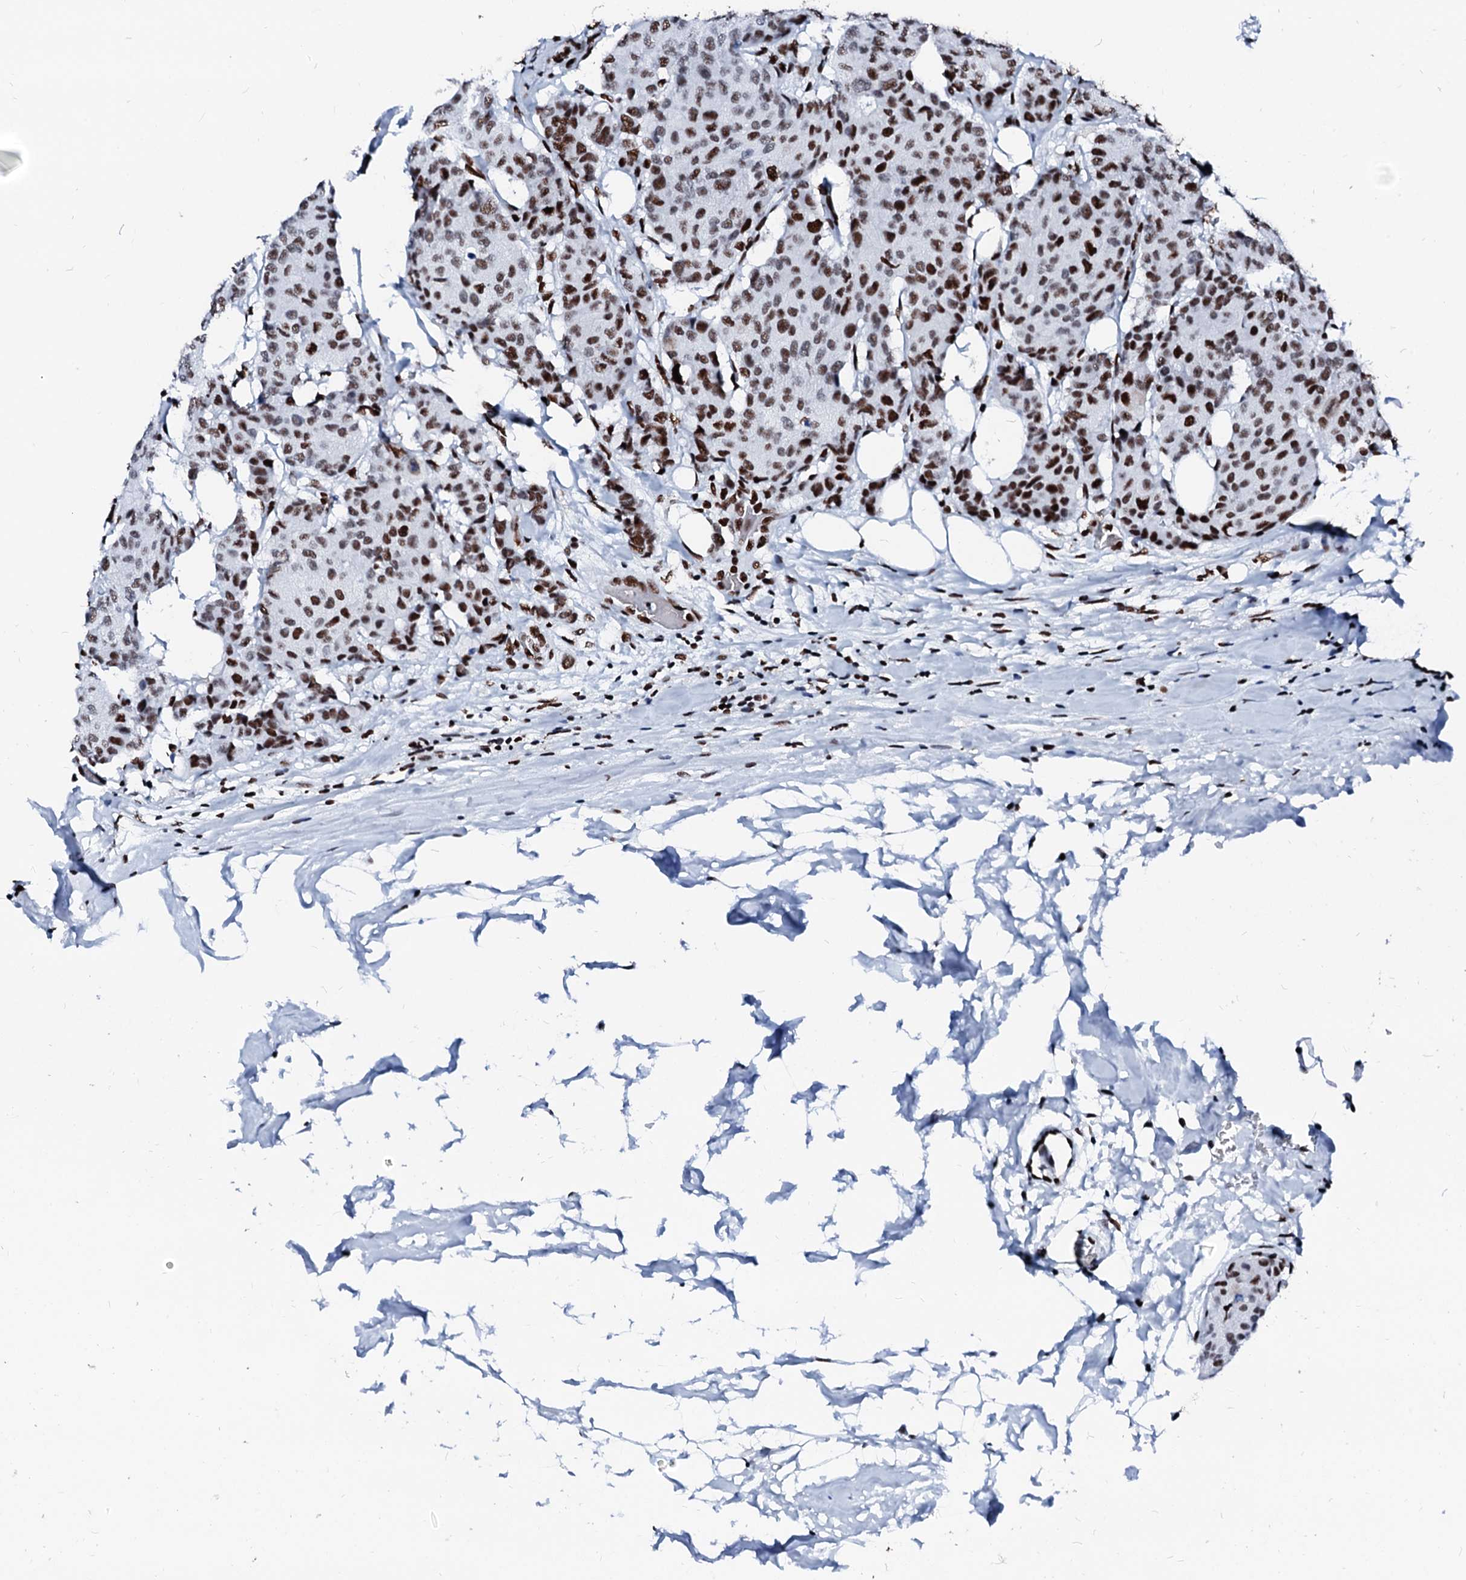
{"staining": {"intensity": "moderate", "quantity": ">75%", "location": "nuclear"}, "tissue": "breast cancer", "cell_type": "Tumor cells", "image_type": "cancer", "snomed": [{"axis": "morphology", "description": "Duct carcinoma"}, {"axis": "topography", "description": "Breast"}], "caption": "Immunohistochemical staining of human breast cancer (intraductal carcinoma) shows medium levels of moderate nuclear protein expression in approximately >75% of tumor cells.", "gene": "RALY", "patient": {"sex": "female", "age": 75}}